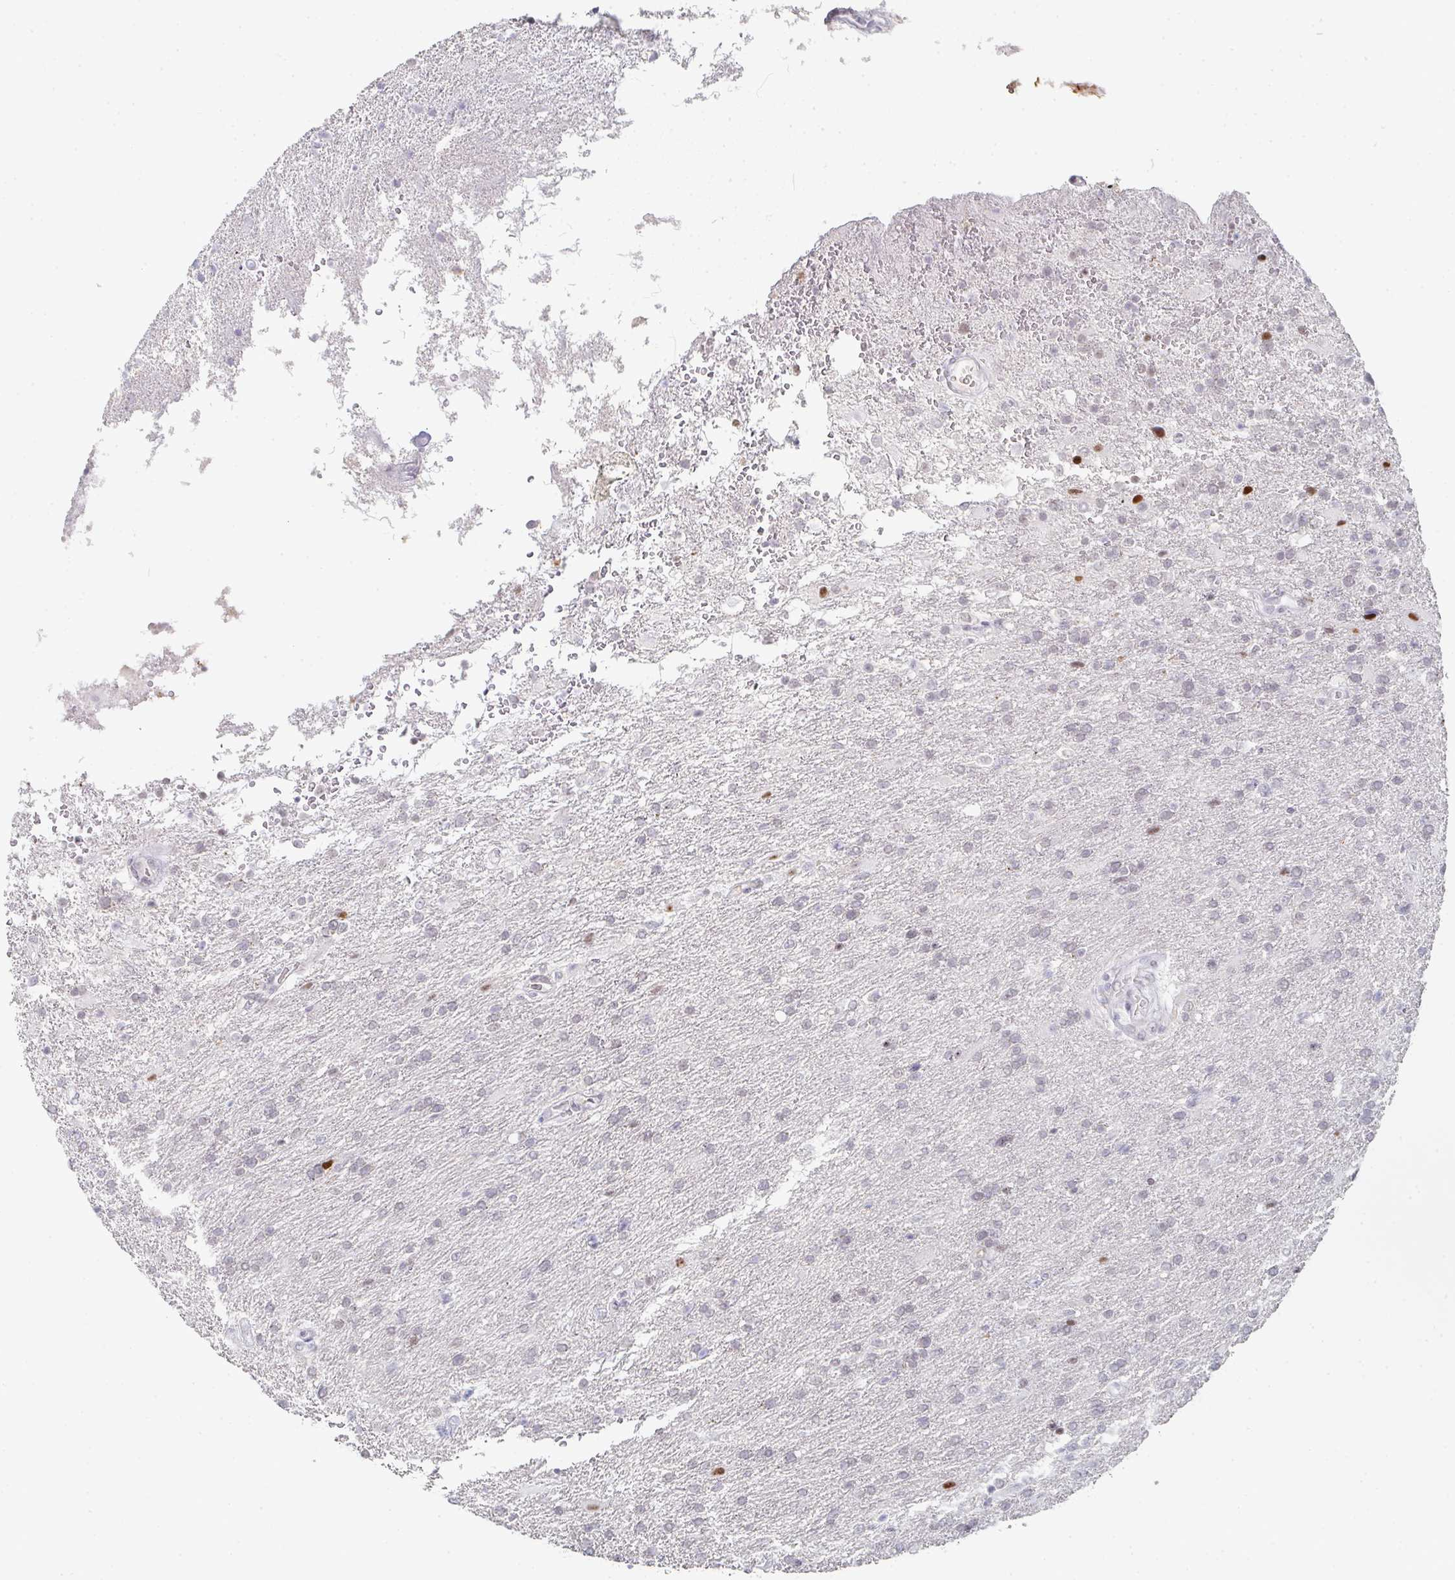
{"staining": {"intensity": "negative", "quantity": "none", "location": "none"}, "tissue": "glioma", "cell_type": "Tumor cells", "image_type": "cancer", "snomed": [{"axis": "morphology", "description": "Glioma, malignant, High grade"}, {"axis": "topography", "description": "Brain"}], "caption": "IHC micrograph of glioma stained for a protein (brown), which displays no staining in tumor cells.", "gene": "LIN54", "patient": {"sex": "male", "age": 56}}